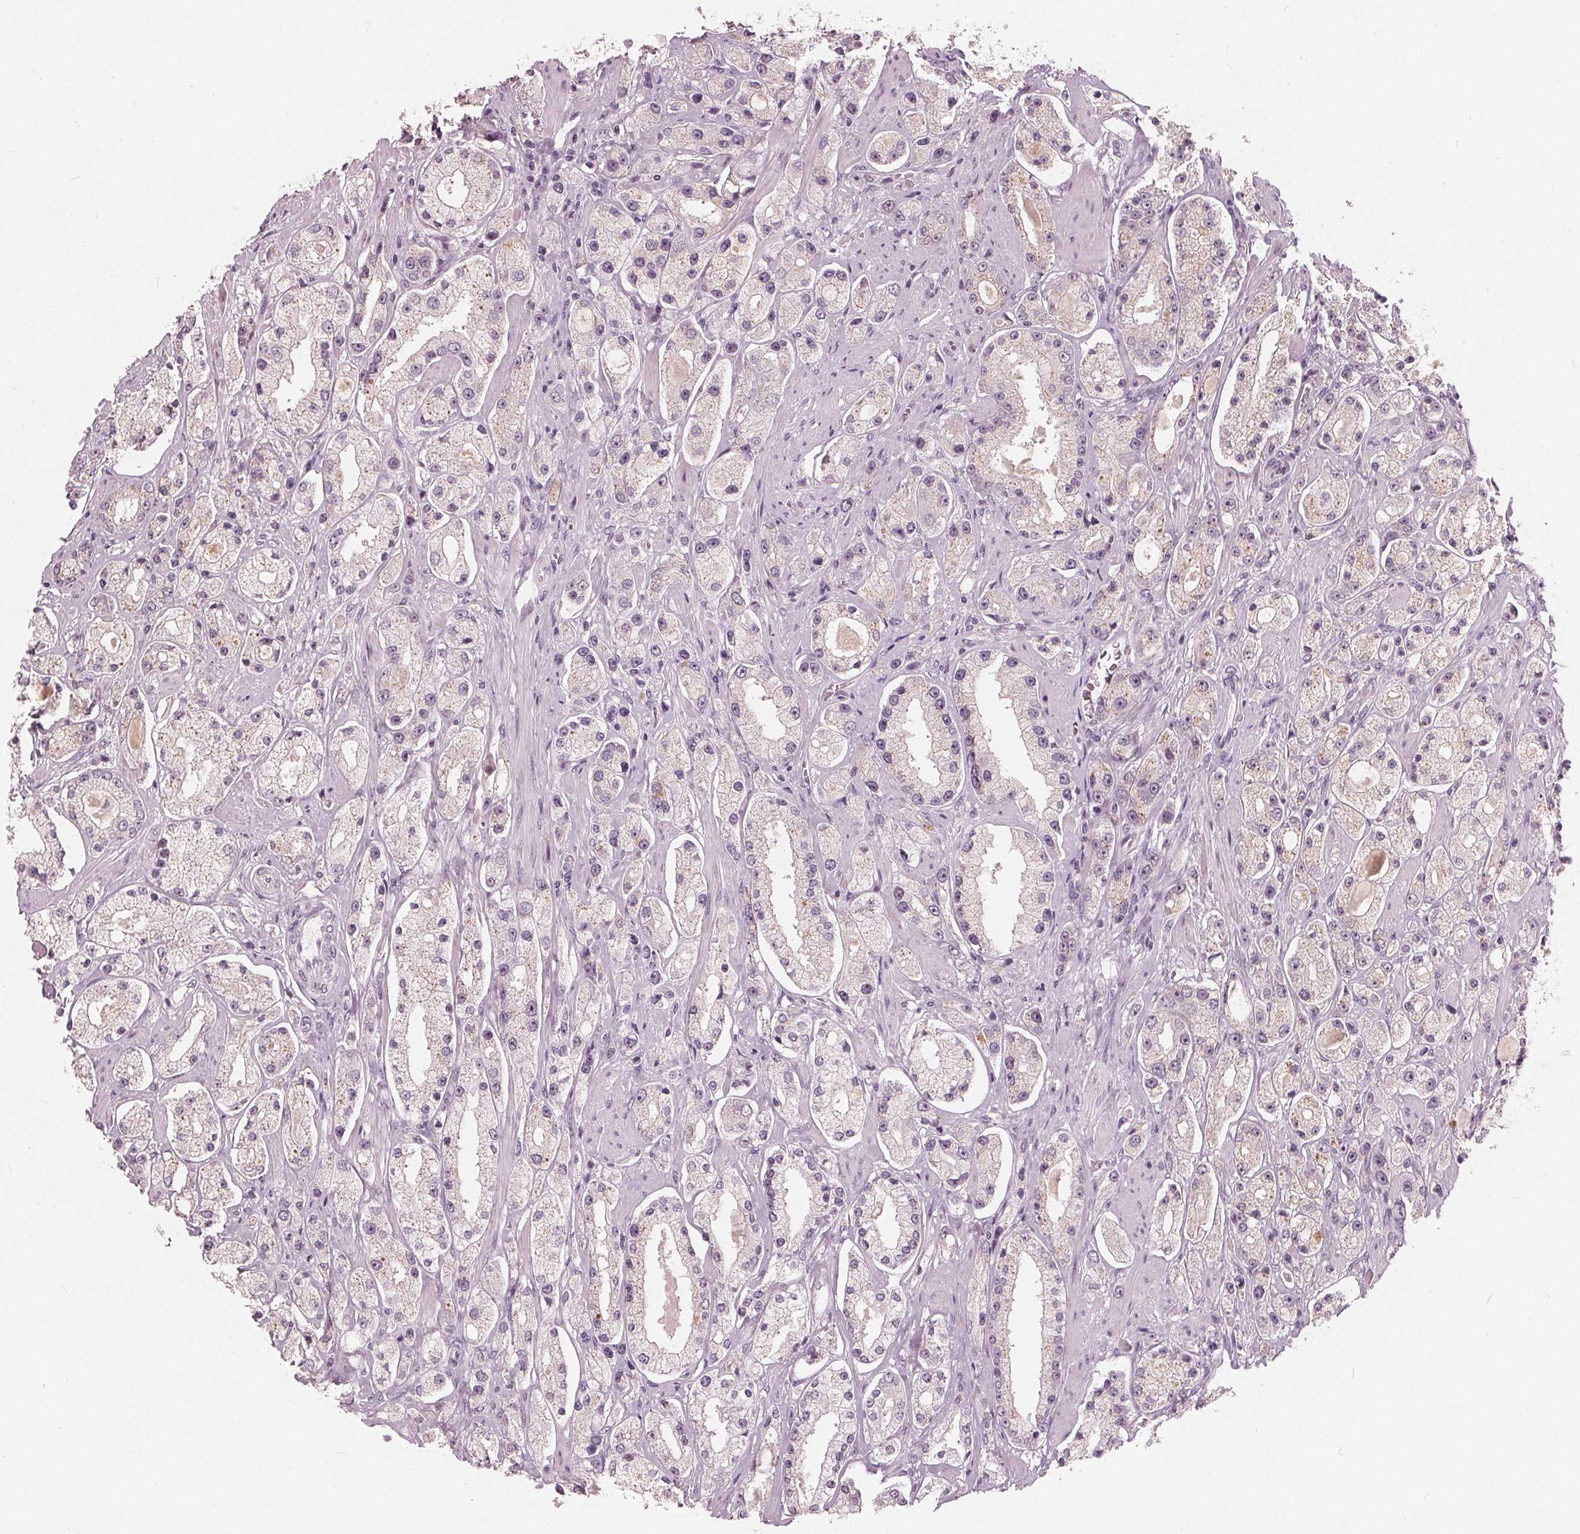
{"staining": {"intensity": "negative", "quantity": "none", "location": "none"}, "tissue": "prostate cancer", "cell_type": "Tumor cells", "image_type": "cancer", "snomed": [{"axis": "morphology", "description": "Adenocarcinoma, High grade"}, {"axis": "topography", "description": "Prostate"}], "caption": "Tumor cells are negative for protein expression in human adenocarcinoma (high-grade) (prostate). (Brightfield microscopy of DAB immunohistochemistry (IHC) at high magnification).", "gene": "SAT2", "patient": {"sex": "male", "age": 67}}